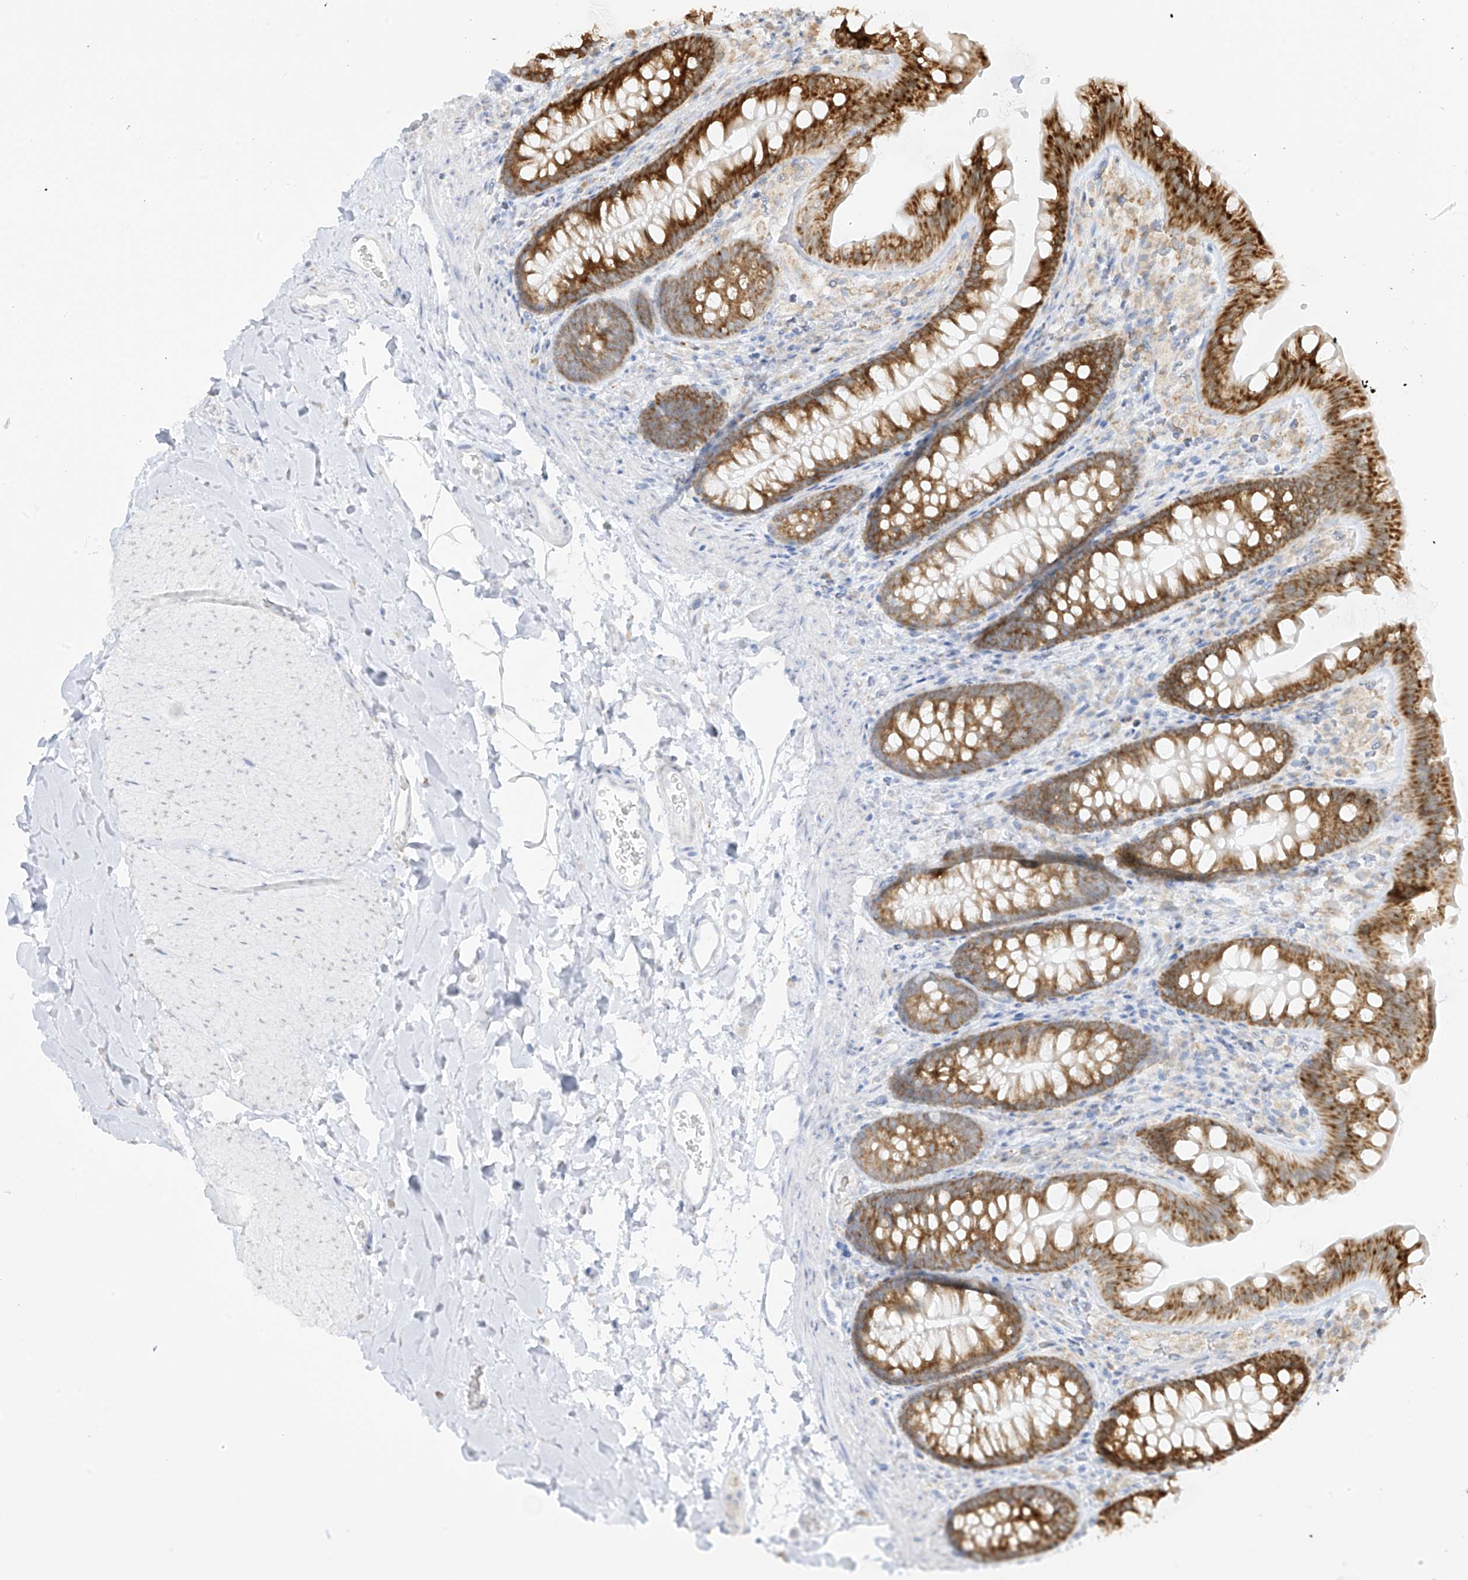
{"staining": {"intensity": "negative", "quantity": "none", "location": "none"}, "tissue": "colon", "cell_type": "Endothelial cells", "image_type": "normal", "snomed": [{"axis": "morphology", "description": "Normal tissue, NOS"}, {"axis": "topography", "description": "Colon"}], "caption": "Immunohistochemistry (IHC) histopathology image of normal colon: colon stained with DAB (3,3'-diaminobenzidine) reveals no significant protein positivity in endothelial cells.", "gene": "LRRC59", "patient": {"sex": "female", "age": 62}}